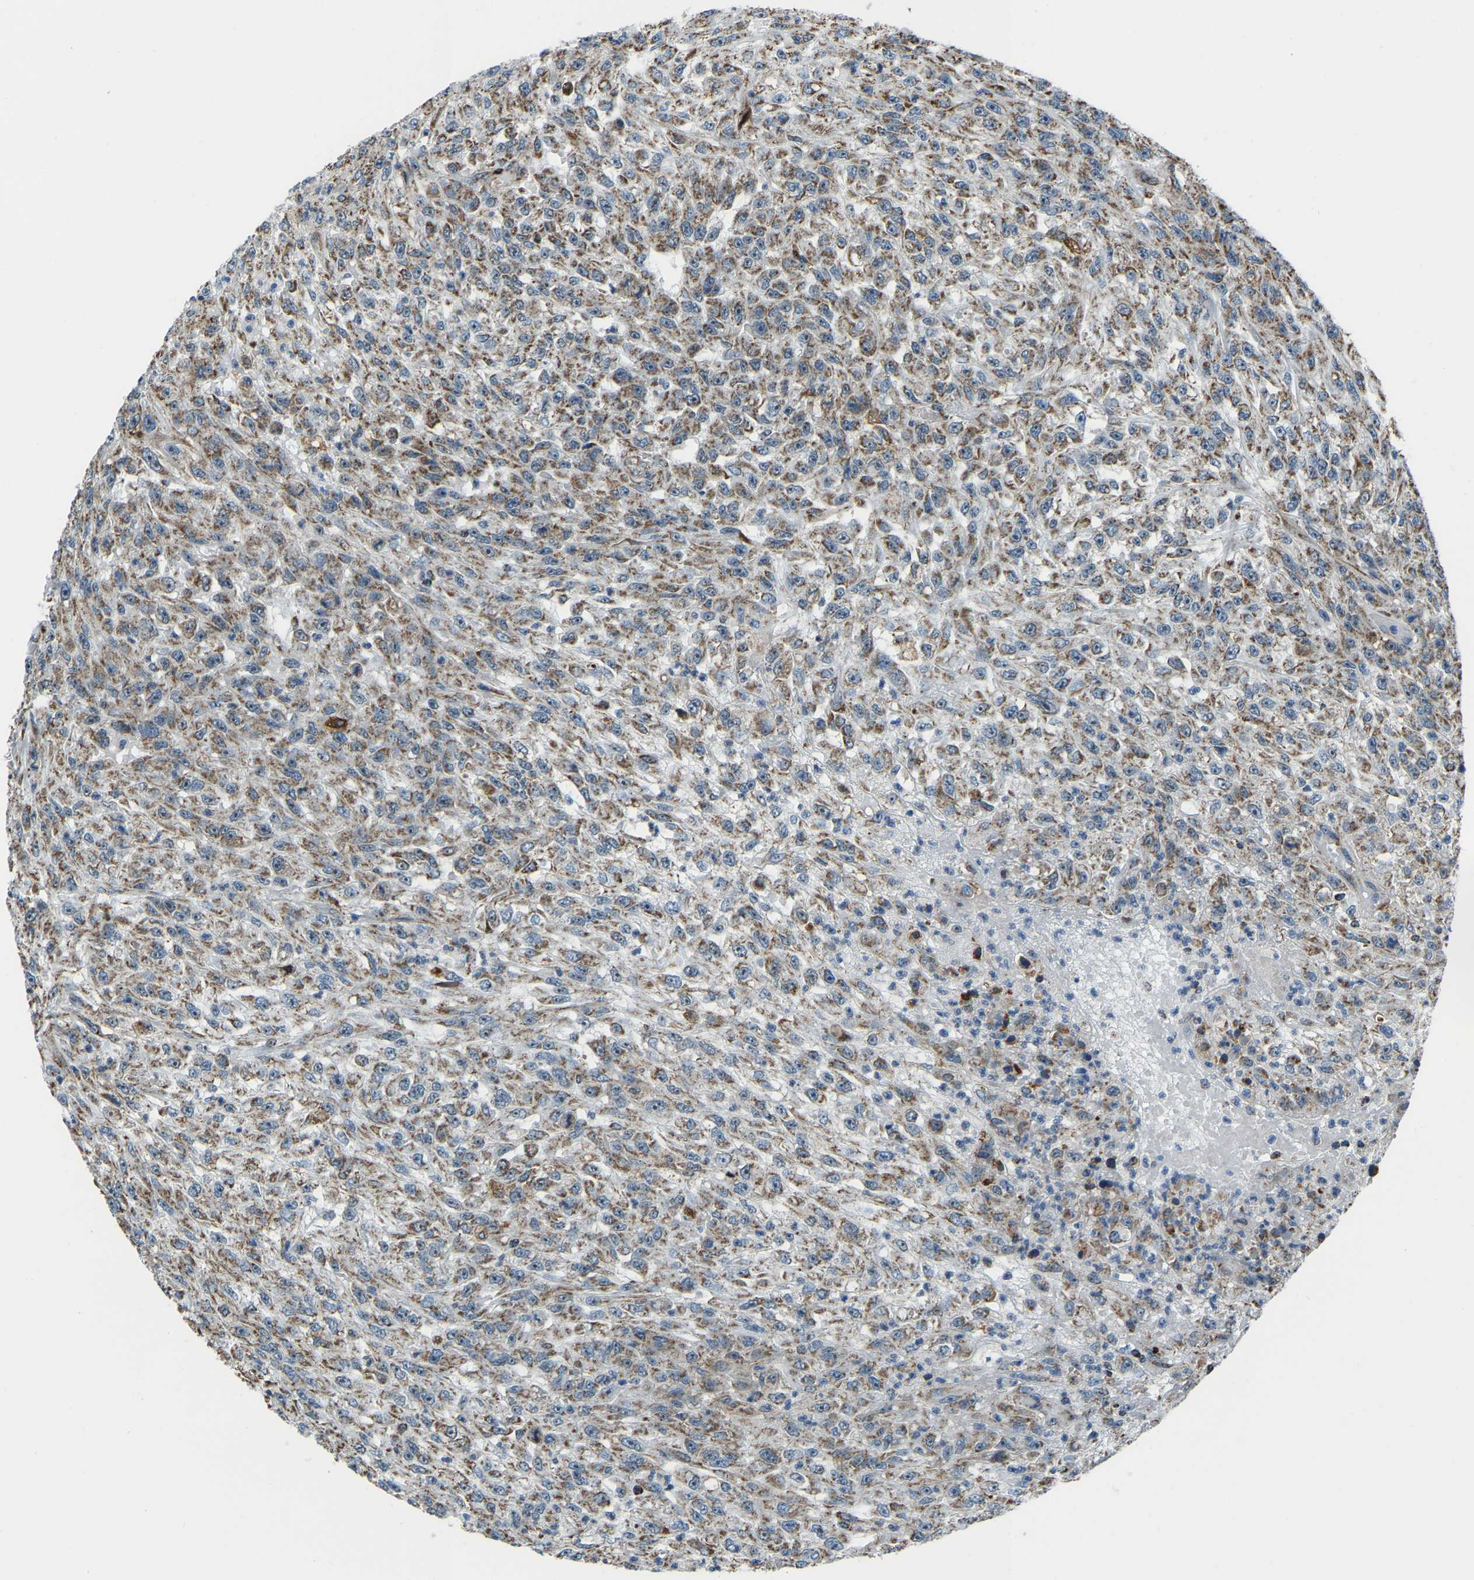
{"staining": {"intensity": "moderate", "quantity": ">75%", "location": "cytoplasmic/membranous"}, "tissue": "urothelial cancer", "cell_type": "Tumor cells", "image_type": "cancer", "snomed": [{"axis": "morphology", "description": "Urothelial carcinoma, High grade"}, {"axis": "topography", "description": "Urinary bladder"}], "caption": "Protein analysis of high-grade urothelial carcinoma tissue exhibits moderate cytoplasmic/membranous expression in about >75% of tumor cells.", "gene": "RBM33", "patient": {"sex": "male", "age": 46}}